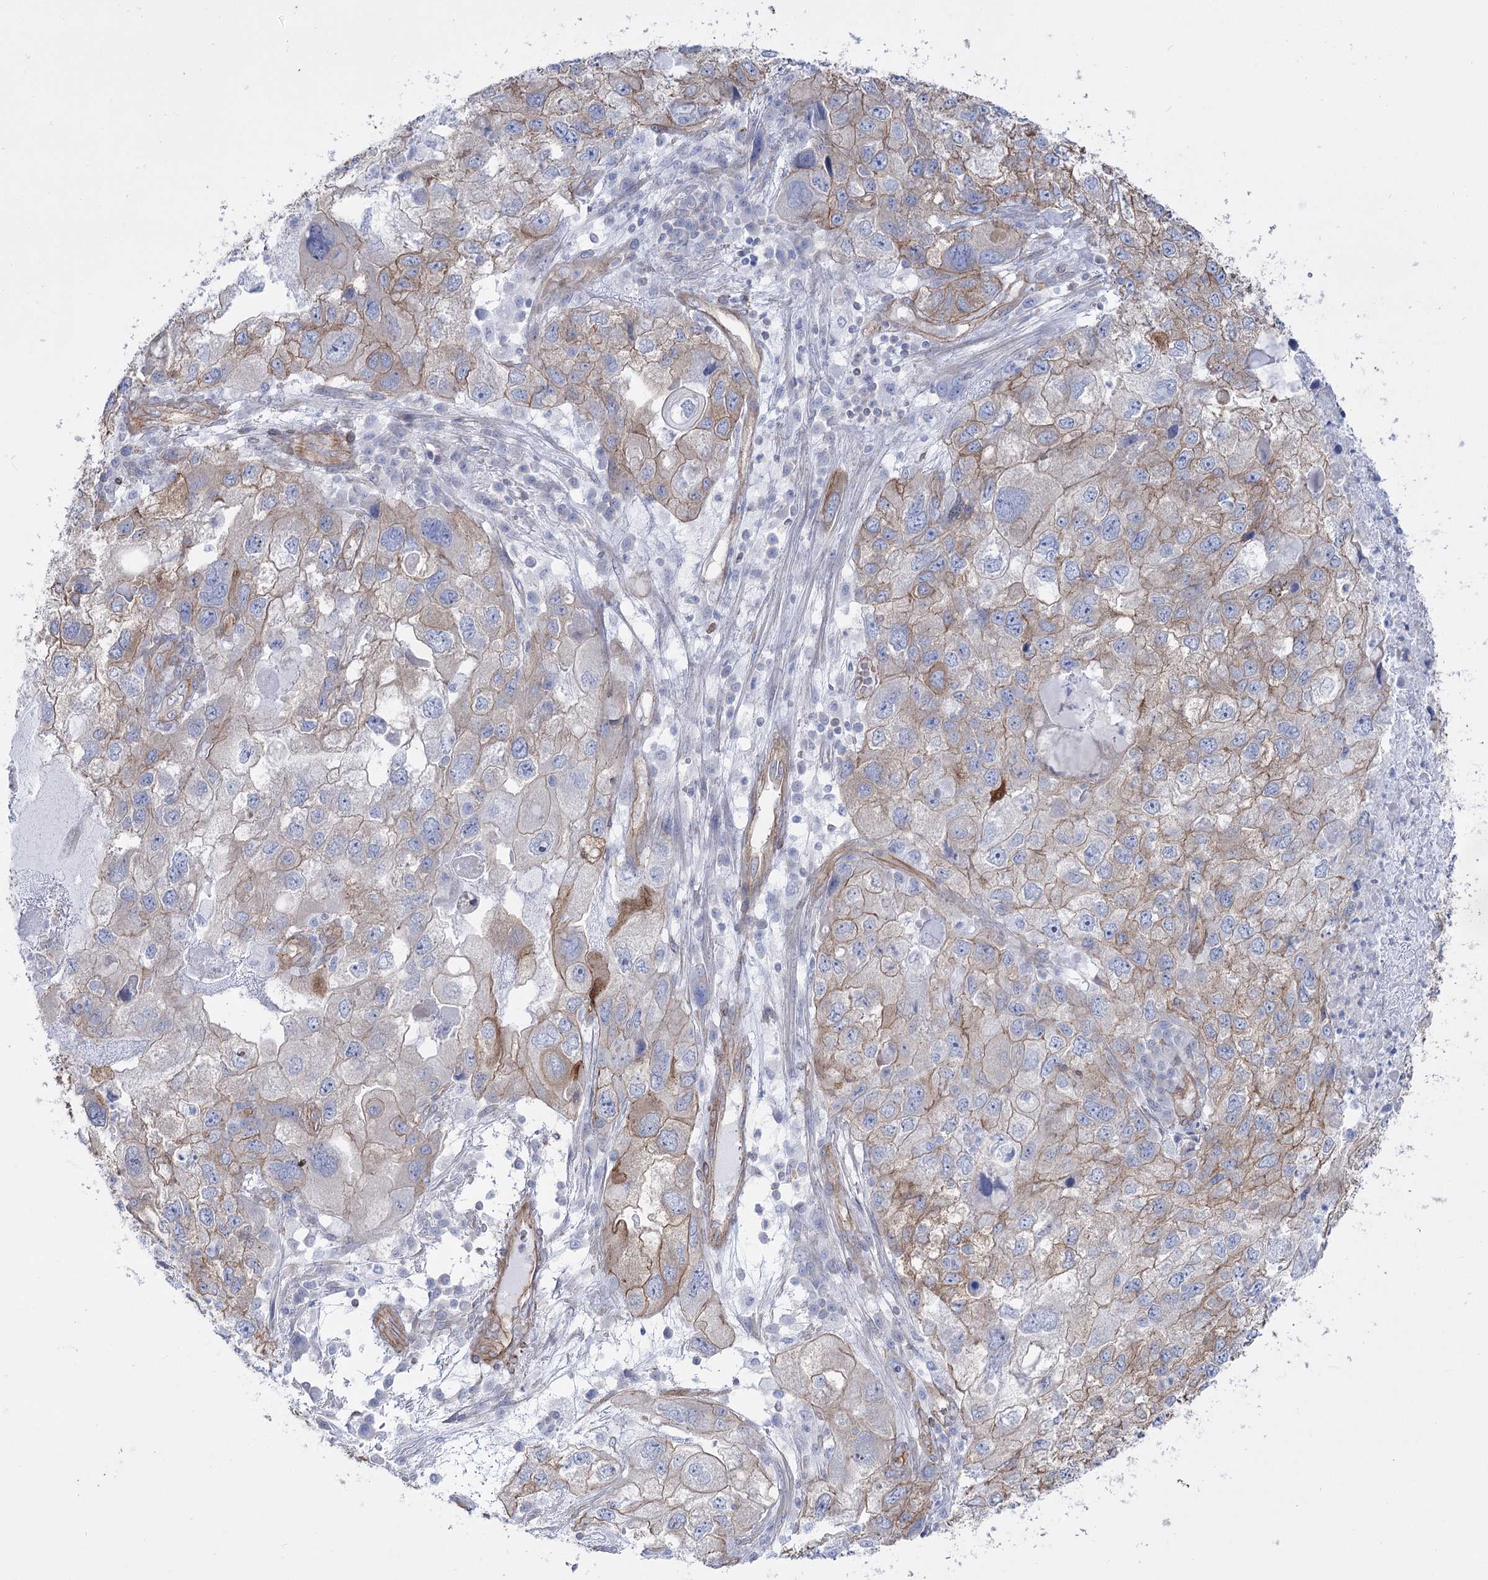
{"staining": {"intensity": "weak", "quantity": "25%-75%", "location": "cytoplasmic/membranous"}, "tissue": "endometrial cancer", "cell_type": "Tumor cells", "image_type": "cancer", "snomed": [{"axis": "morphology", "description": "Adenocarcinoma, NOS"}, {"axis": "topography", "description": "Endometrium"}], "caption": "Endometrial adenocarcinoma stained with immunohistochemistry (IHC) reveals weak cytoplasmic/membranous expression in about 25%-75% of tumor cells. (DAB = brown stain, brightfield microscopy at high magnification).", "gene": "PLEKHA5", "patient": {"sex": "female", "age": 49}}